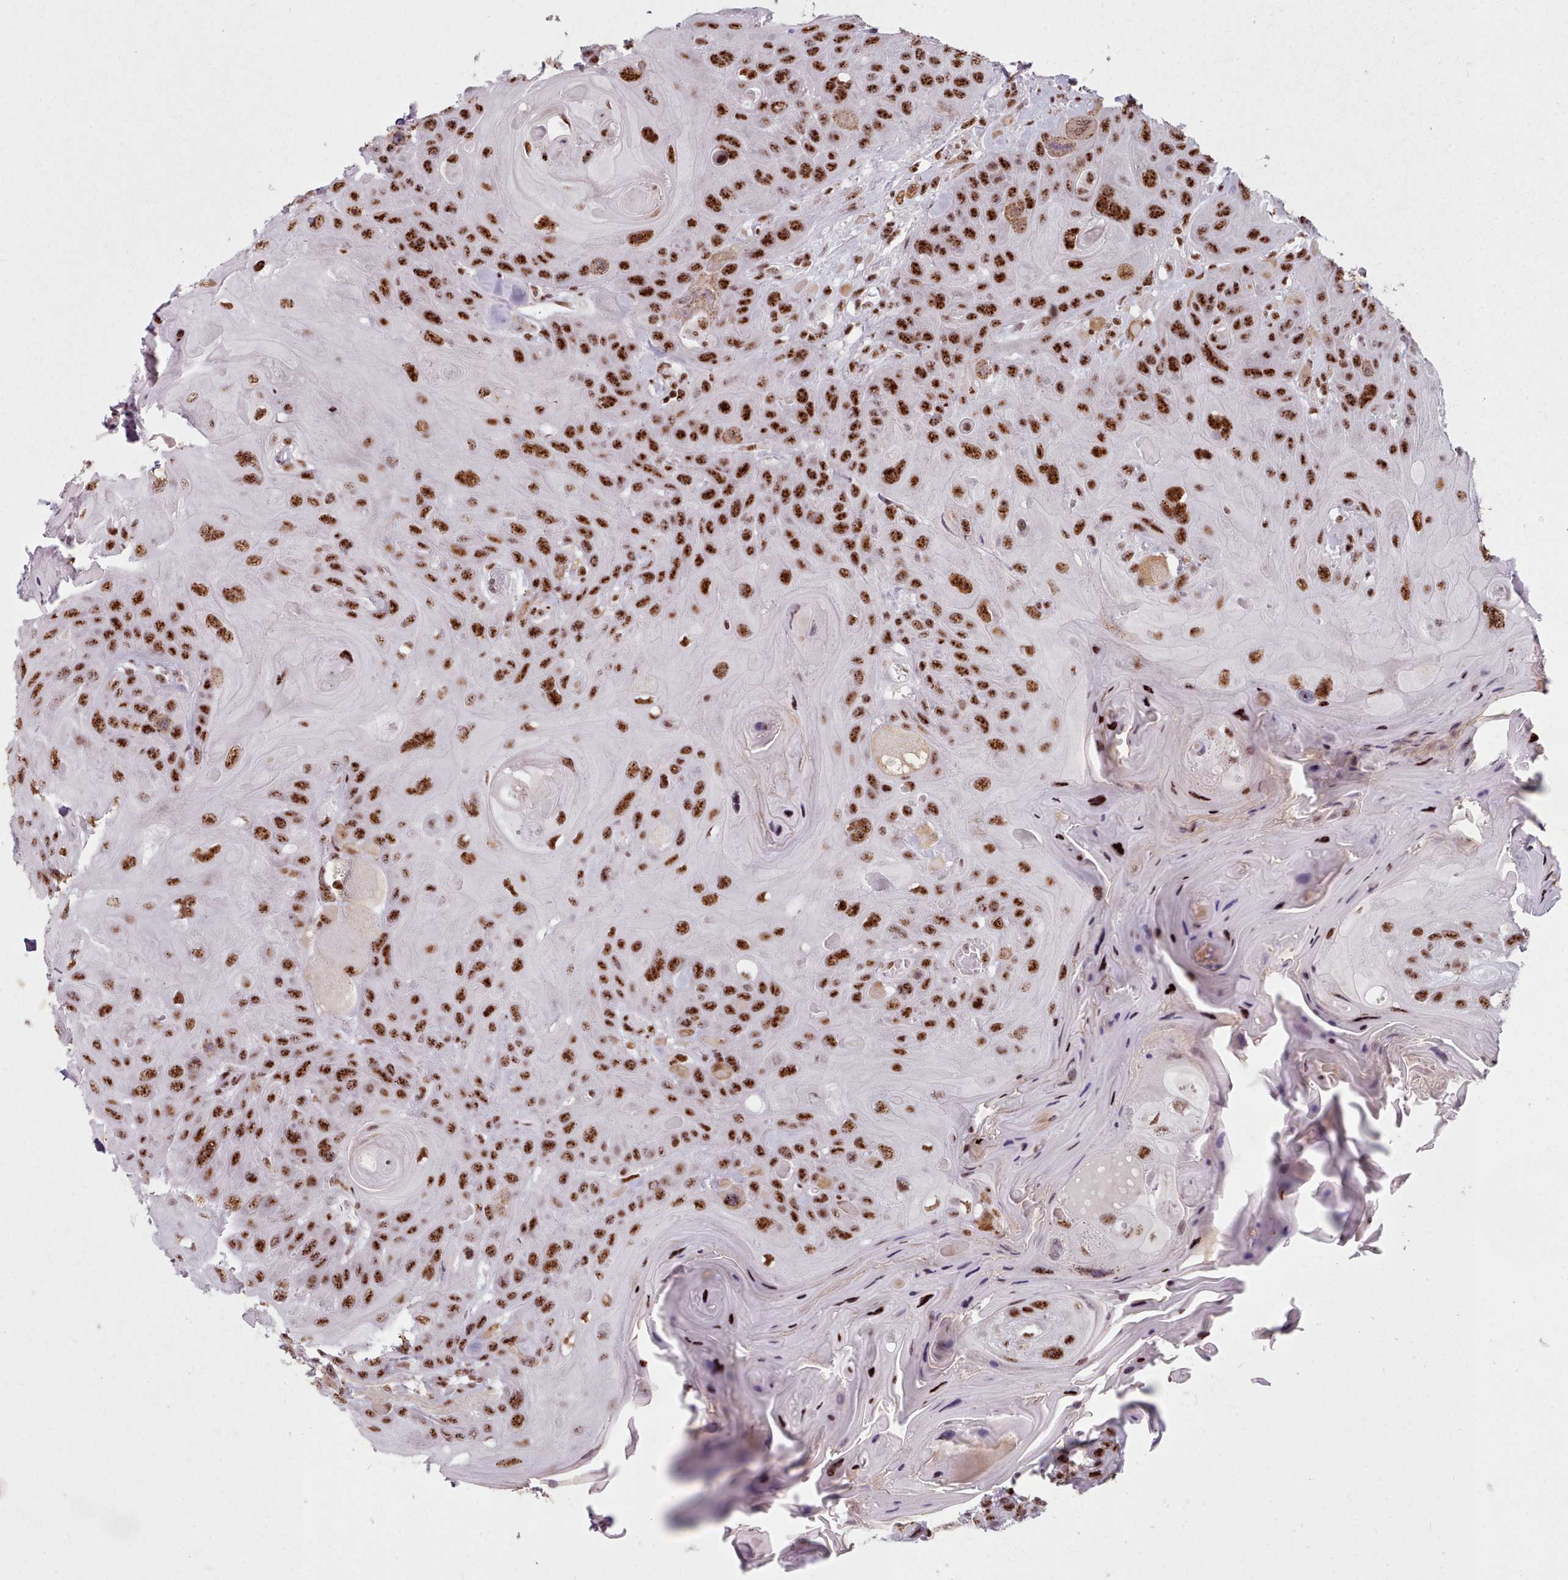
{"staining": {"intensity": "strong", "quantity": ">75%", "location": "nuclear"}, "tissue": "head and neck cancer", "cell_type": "Tumor cells", "image_type": "cancer", "snomed": [{"axis": "morphology", "description": "Squamous cell carcinoma, NOS"}, {"axis": "topography", "description": "Head-Neck"}], "caption": "A photomicrograph showing strong nuclear expression in approximately >75% of tumor cells in head and neck cancer, as visualized by brown immunohistochemical staining.", "gene": "SRRM1", "patient": {"sex": "female", "age": 59}}